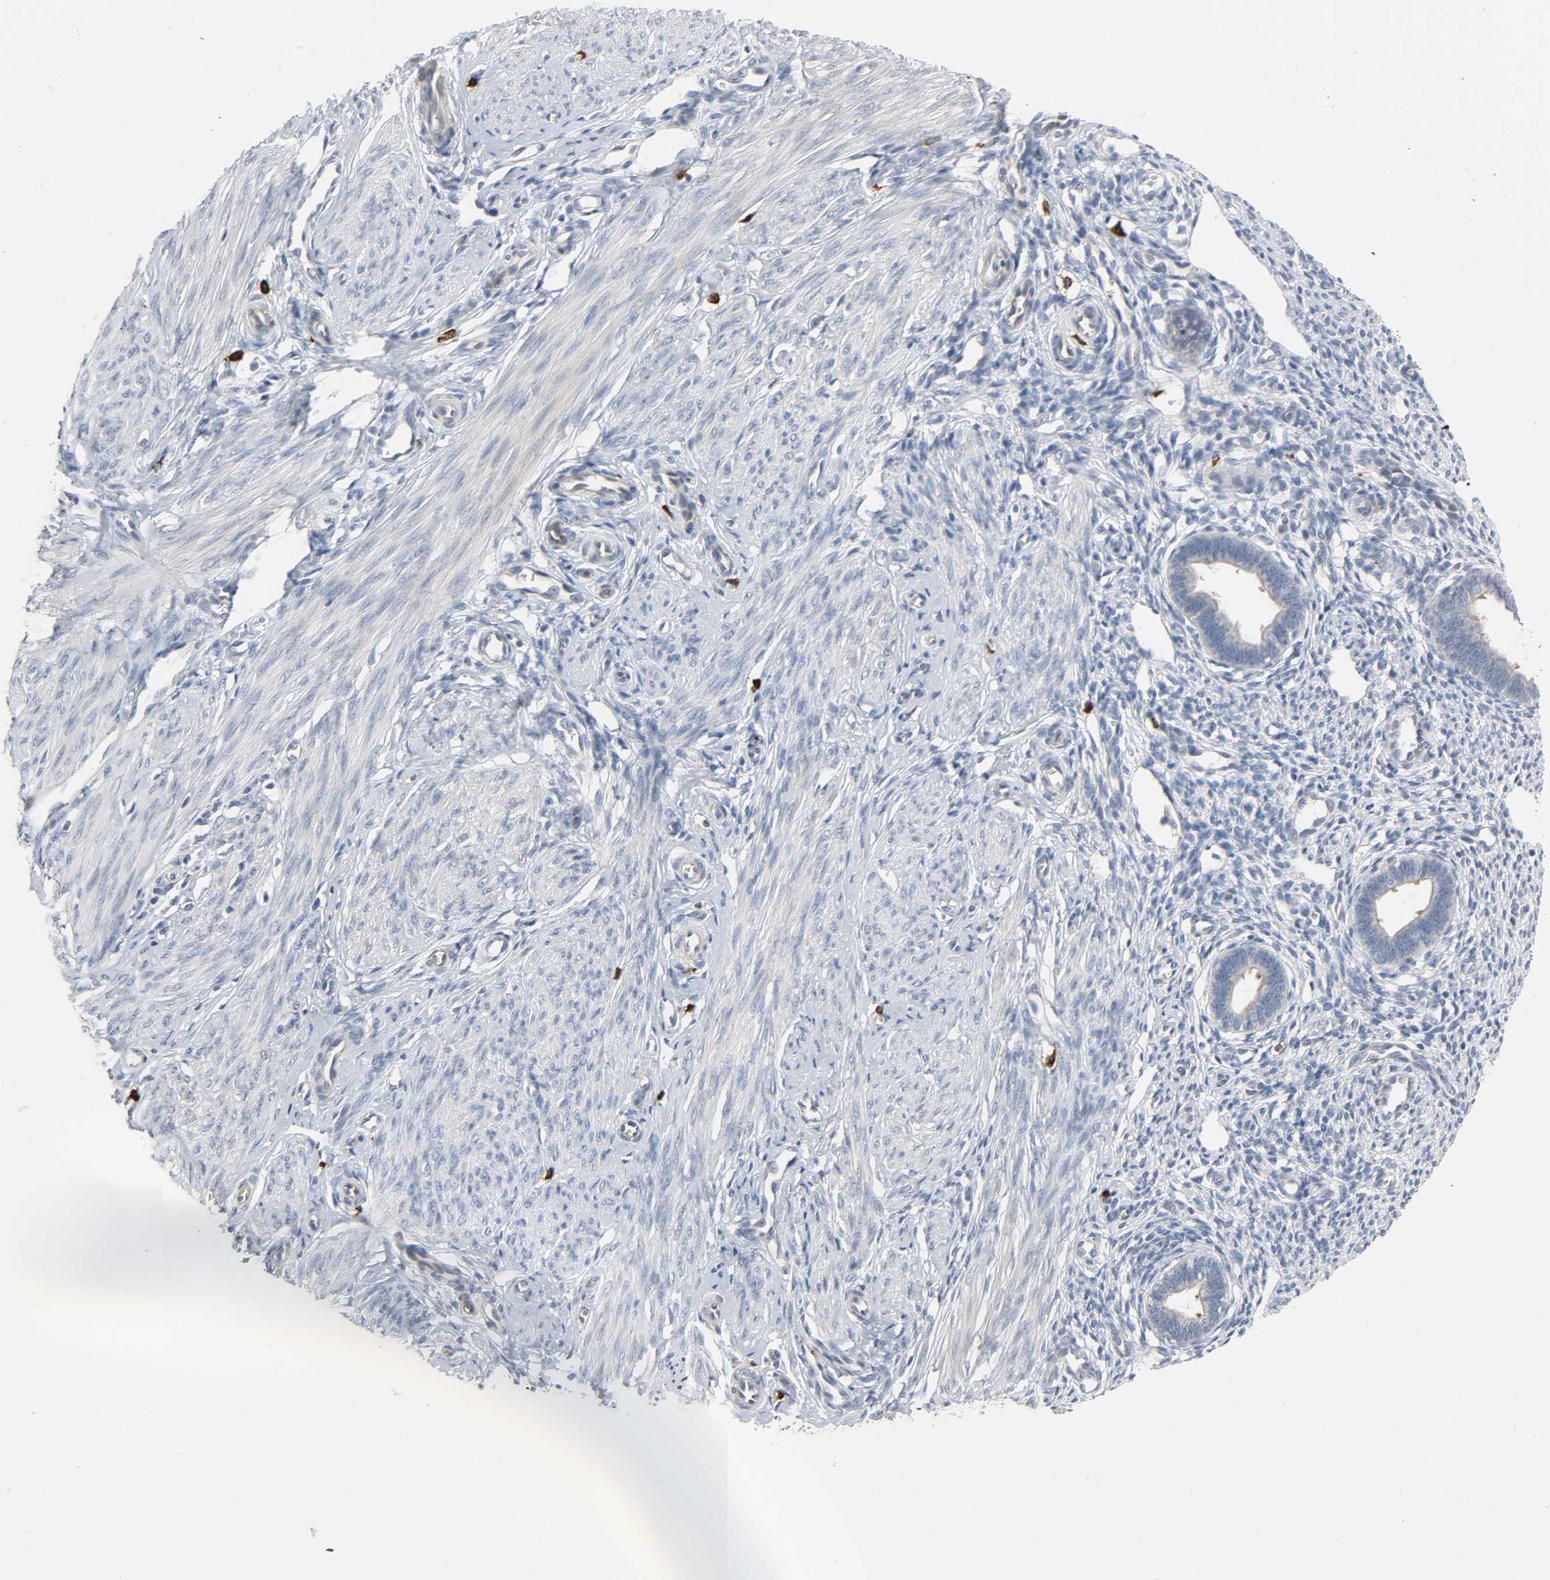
{"staining": {"intensity": "negative", "quantity": "none", "location": "none"}, "tissue": "endometrium", "cell_type": "Cells in endometrial stroma", "image_type": "normal", "snomed": [{"axis": "morphology", "description": "Normal tissue, NOS"}, {"axis": "topography", "description": "Endometrium"}], "caption": "Immunohistochemistry histopathology image of normal endometrium: endometrium stained with DAB displays no significant protein expression in cells in endometrial stroma.", "gene": "LIMCH1", "patient": {"sex": "female", "age": 27}}